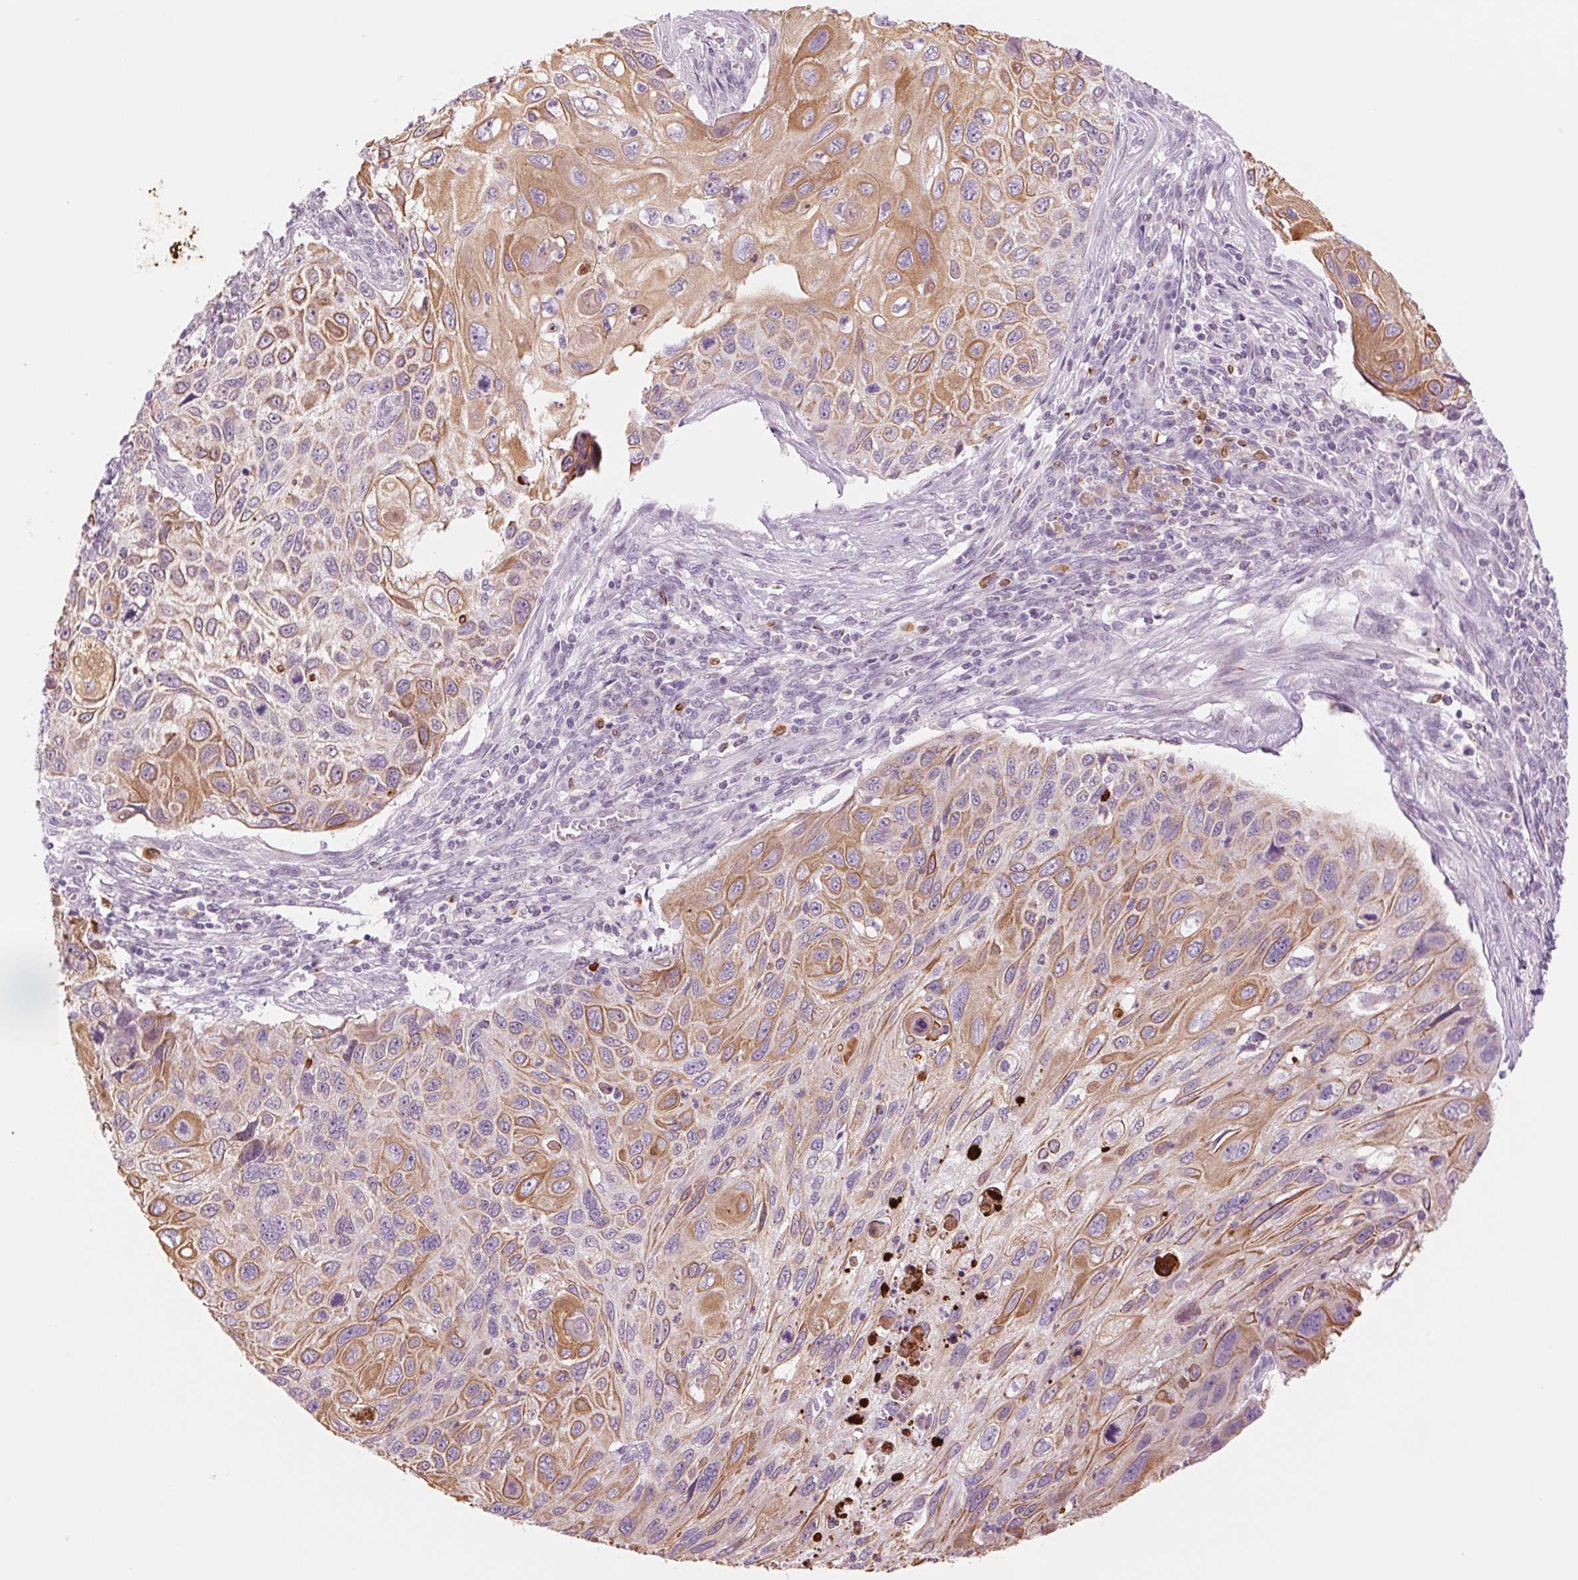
{"staining": {"intensity": "moderate", "quantity": ">75%", "location": "cytoplasmic/membranous"}, "tissue": "cervical cancer", "cell_type": "Tumor cells", "image_type": "cancer", "snomed": [{"axis": "morphology", "description": "Squamous cell carcinoma, NOS"}, {"axis": "topography", "description": "Cervix"}], "caption": "Immunohistochemical staining of human cervical cancer displays medium levels of moderate cytoplasmic/membranous staining in about >75% of tumor cells.", "gene": "KRT1", "patient": {"sex": "female", "age": 70}}